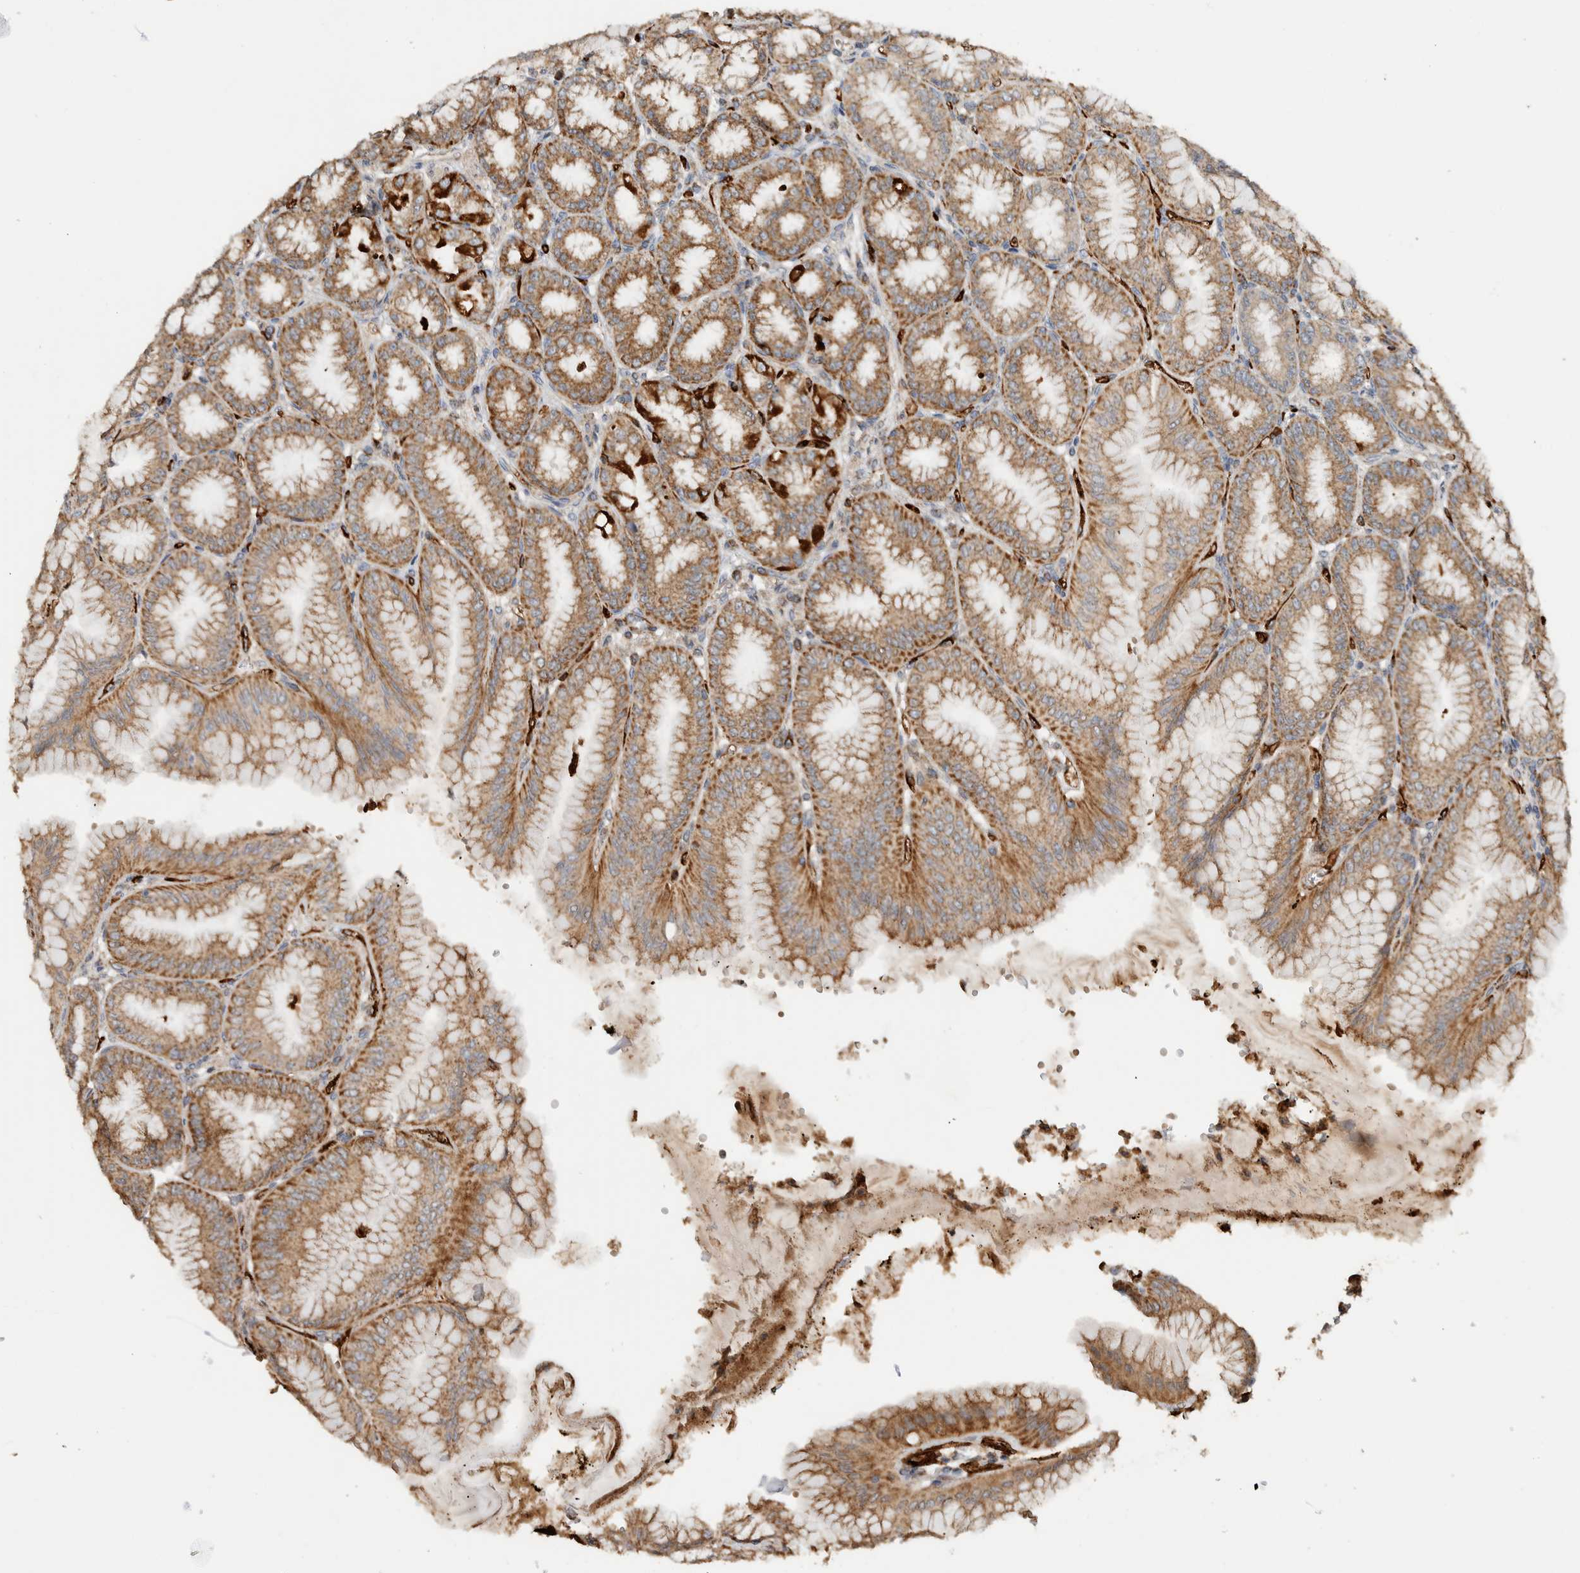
{"staining": {"intensity": "moderate", "quantity": ">75%", "location": "cytoplasmic/membranous"}, "tissue": "stomach", "cell_type": "Glandular cells", "image_type": "normal", "snomed": [{"axis": "morphology", "description": "Normal tissue, NOS"}, {"axis": "topography", "description": "Stomach, lower"}], "caption": "Immunohistochemistry (IHC) (DAB) staining of unremarkable human stomach shows moderate cytoplasmic/membranous protein positivity in approximately >75% of glandular cells.", "gene": "VPS53", "patient": {"sex": "male", "age": 71}}